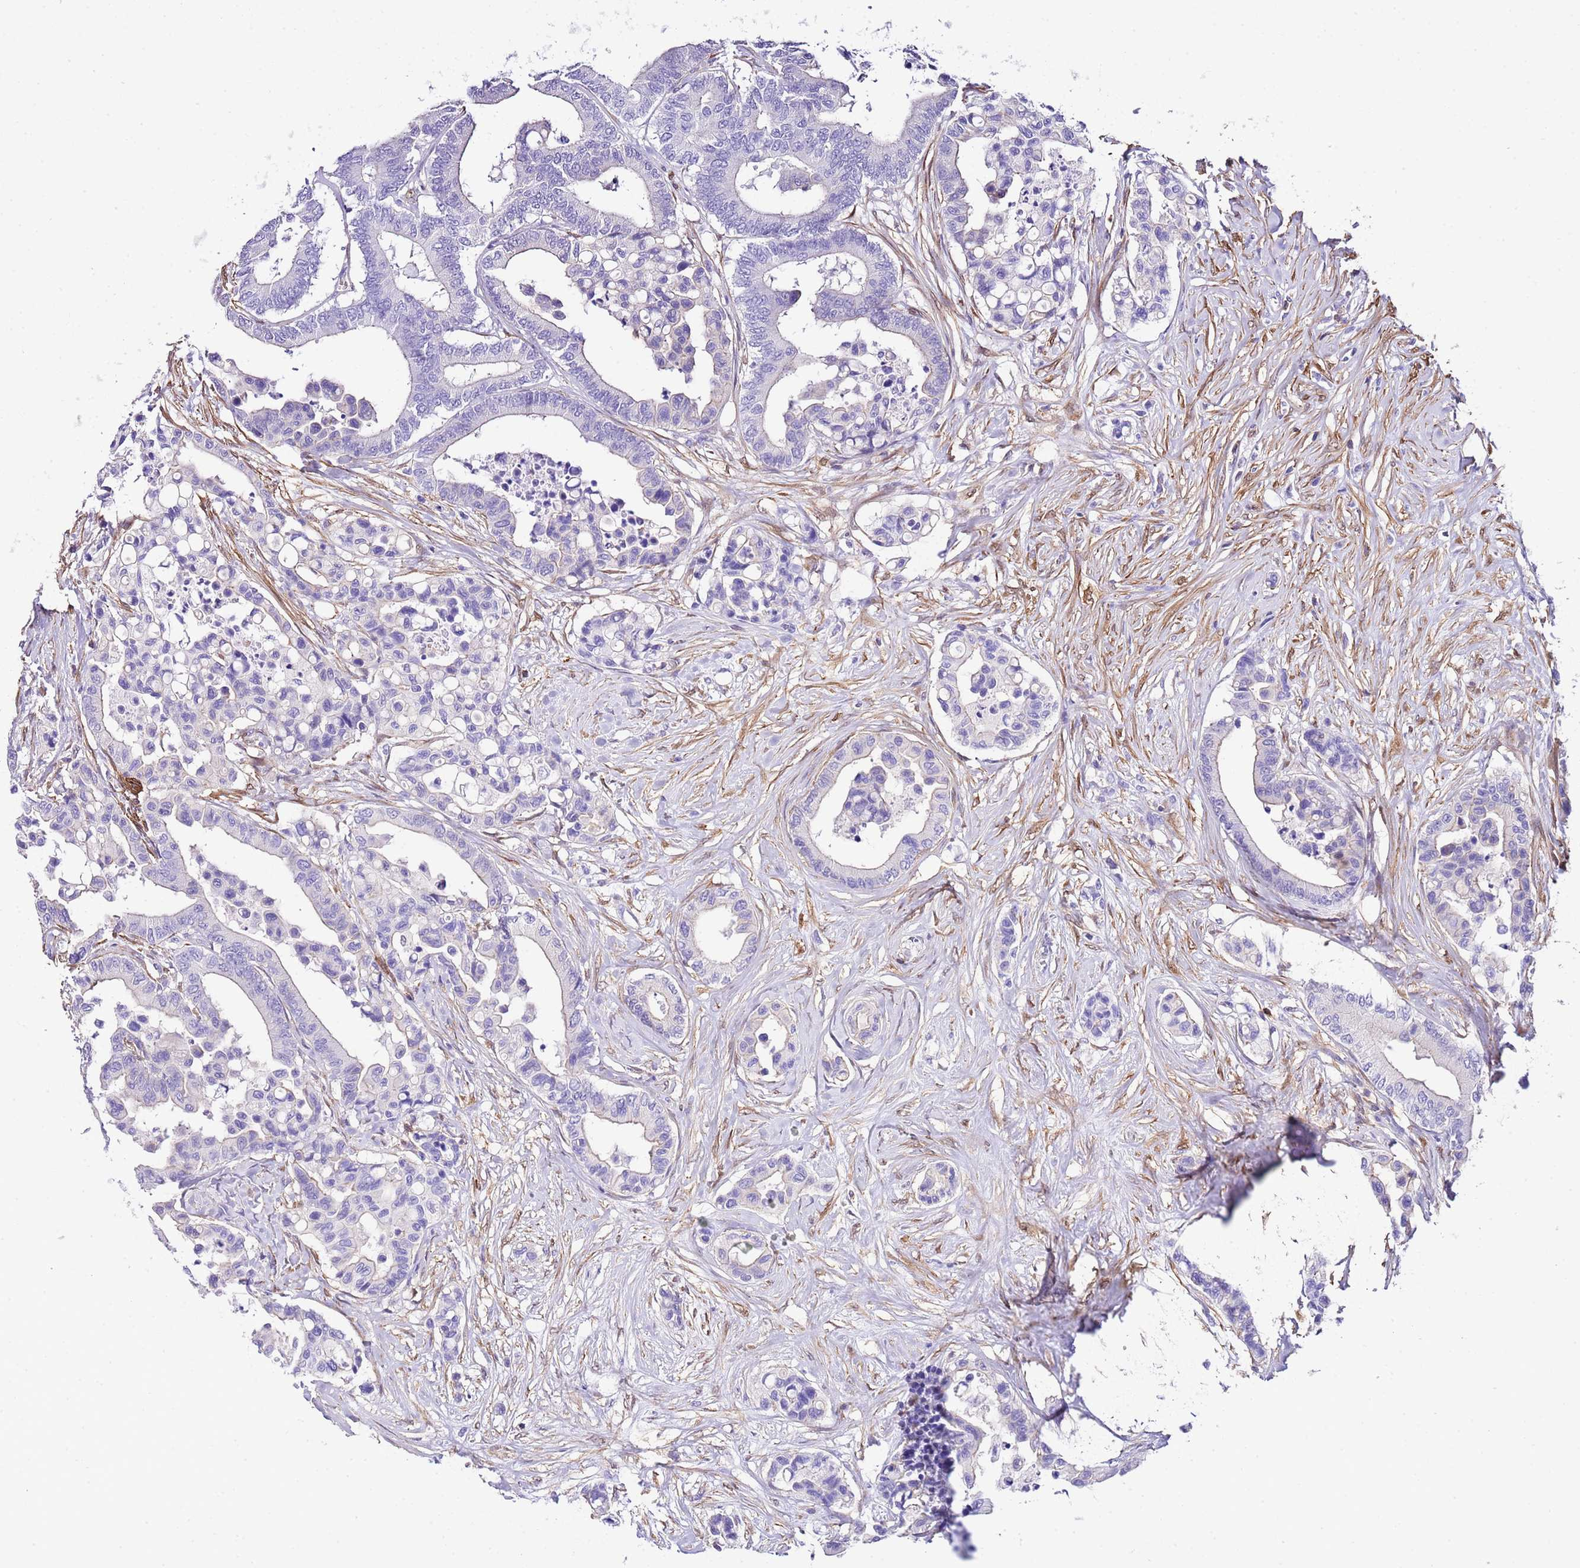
{"staining": {"intensity": "negative", "quantity": "none", "location": "none"}, "tissue": "colorectal cancer", "cell_type": "Tumor cells", "image_type": "cancer", "snomed": [{"axis": "morphology", "description": "Normal tissue, NOS"}, {"axis": "morphology", "description": "Adenocarcinoma, NOS"}, {"axis": "topography", "description": "Colon"}], "caption": "There is no significant staining in tumor cells of adenocarcinoma (colorectal). (Stains: DAB (3,3'-diaminobenzidine) immunohistochemistry (IHC) with hematoxylin counter stain, Microscopy: brightfield microscopy at high magnification).", "gene": "CNN2", "patient": {"sex": "male", "age": 82}}